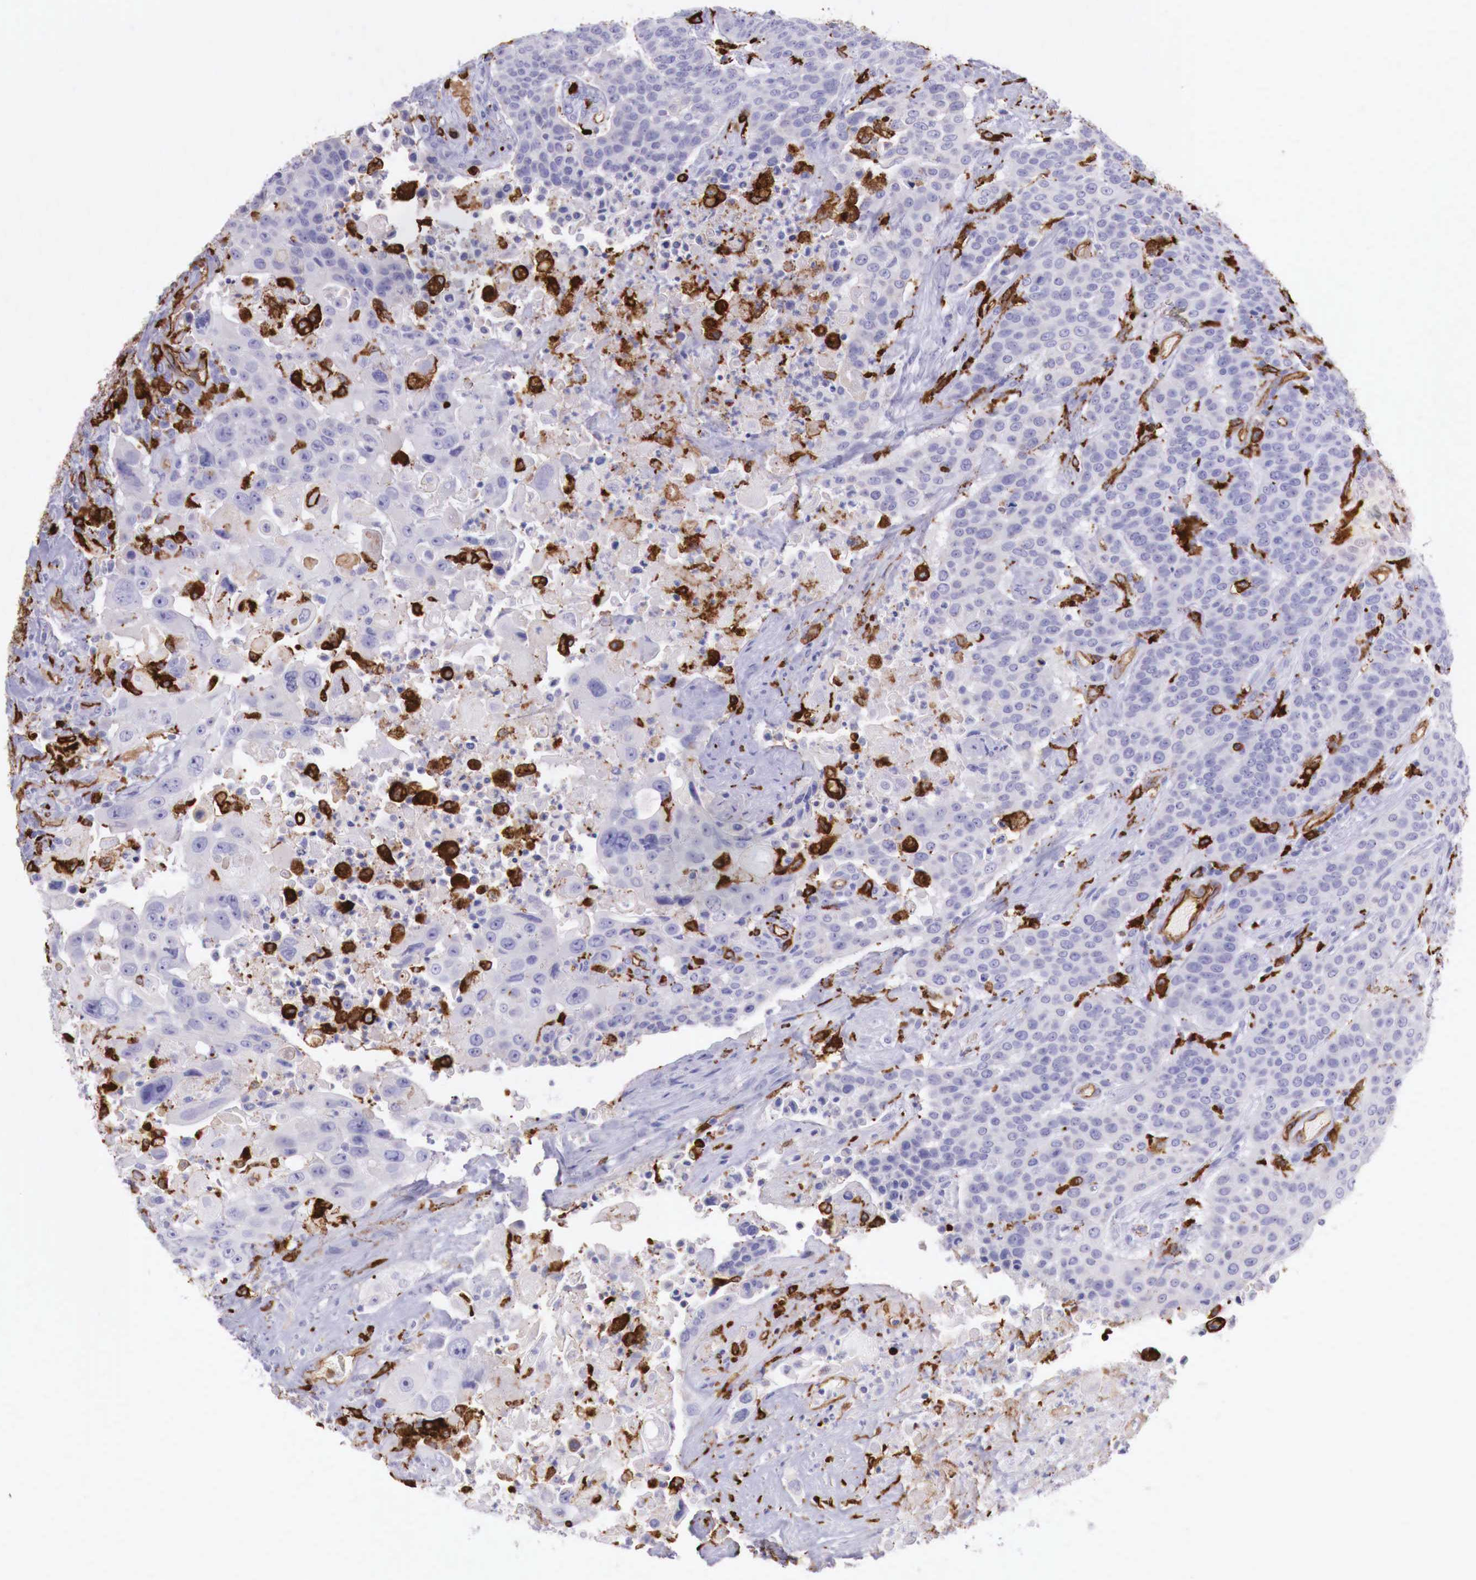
{"staining": {"intensity": "negative", "quantity": "none", "location": "none"}, "tissue": "urothelial cancer", "cell_type": "Tumor cells", "image_type": "cancer", "snomed": [{"axis": "morphology", "description": "Urothelial carcinoma, High grade"}, {"axis": "topography", "description": "Urinary bladder"}], "caption": "A high-resolution image shows IHC staining of high-grade urothelial carcinoma, which displays no significant staining in tumor cells. (DAB (3,3'-diaminobenzidine) IHC visualized using brightfield microscopy, high magnification).", "gene": "MSR1", "patient": {"sex": "male", "age": 74}}